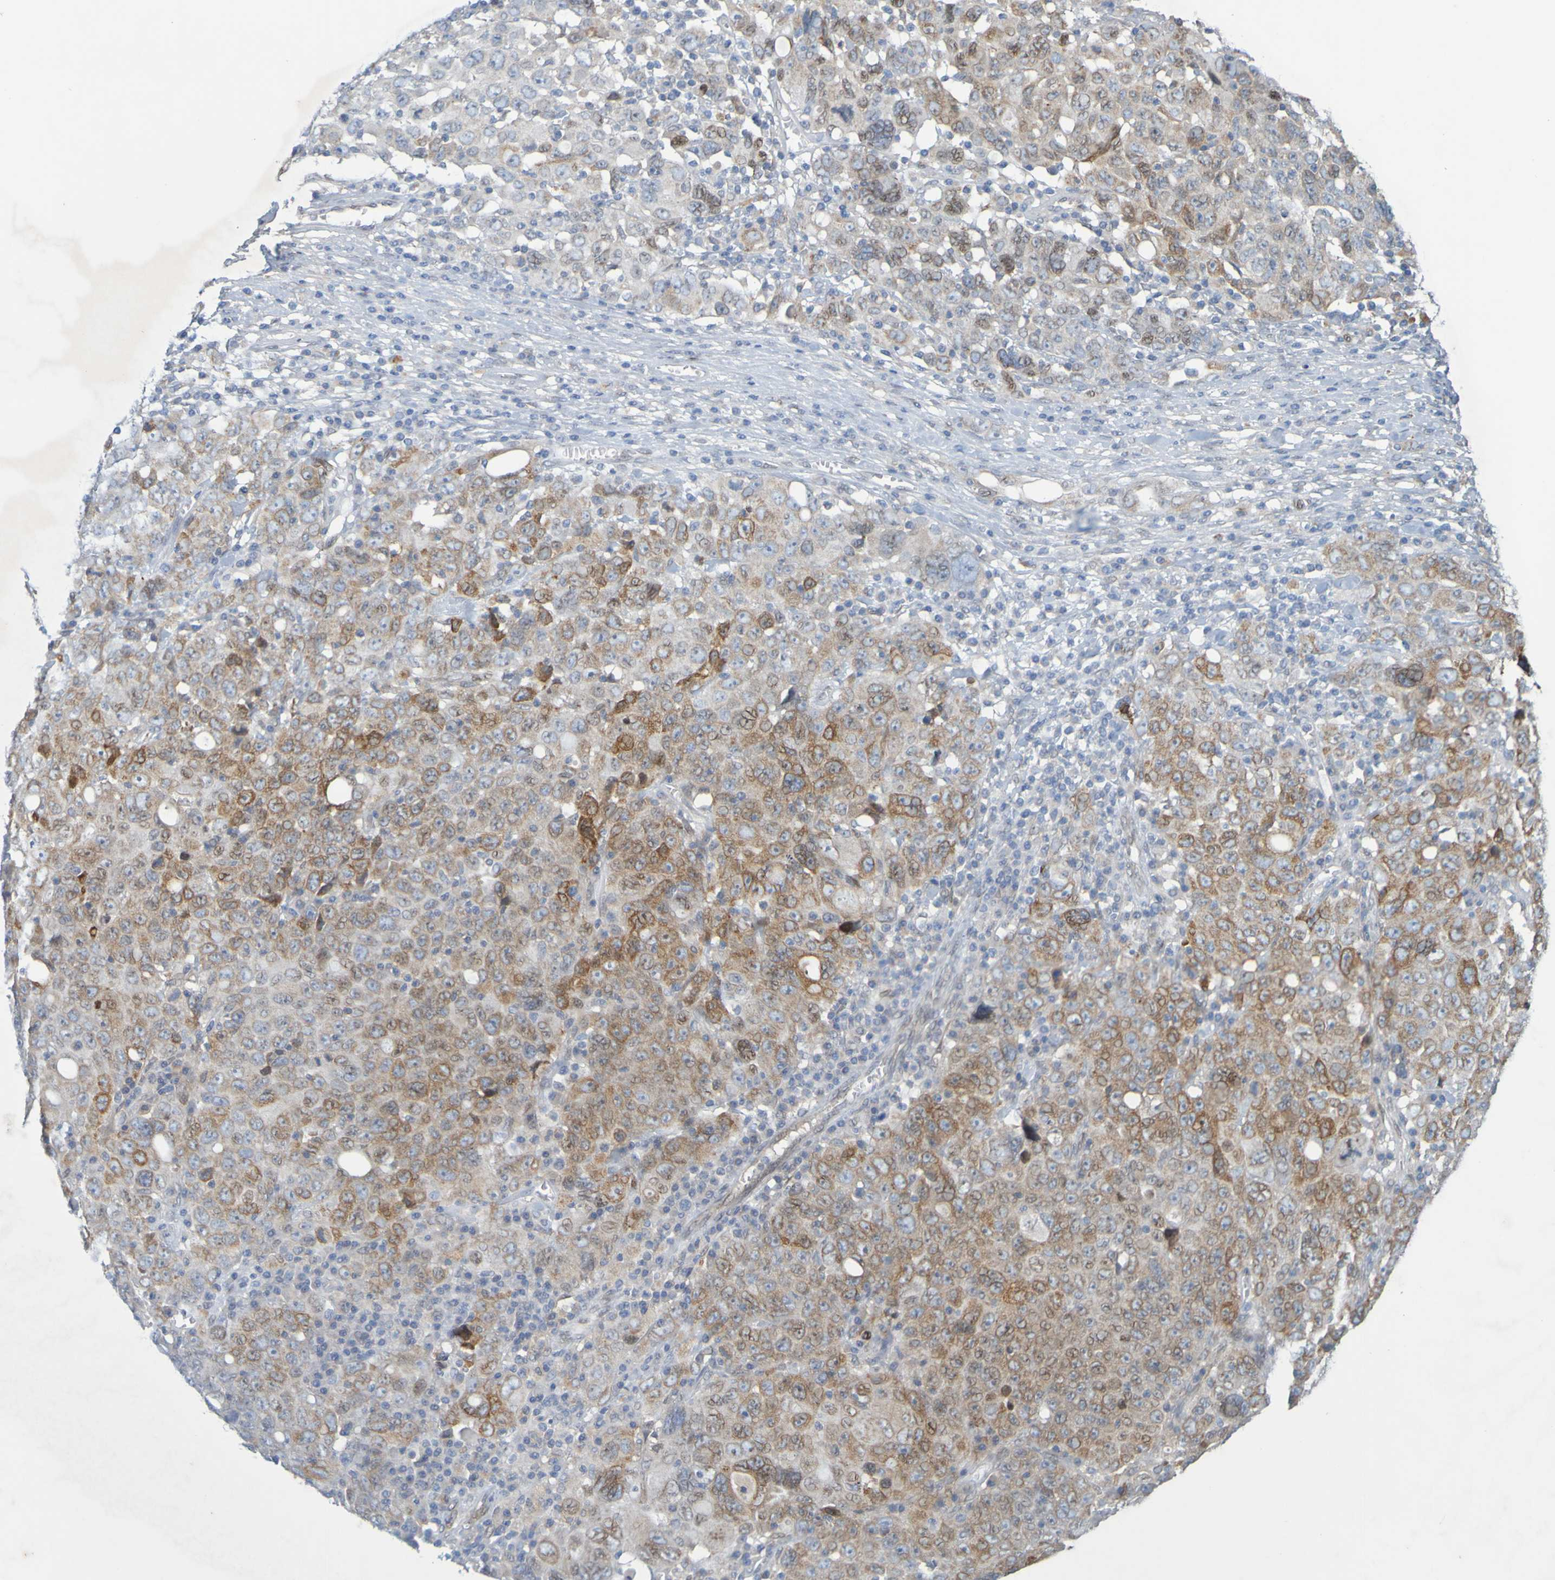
{"staining": {"intensity": "moderate", "quantity": ">75%", "location": "nuclear"}, "tissue": "ovarian cancer", "cell_type": "Tumor cells", "image_type": "cancer", "snomed": [{"axis": "morphology", "description": "Carcinoma, endometroid"}, {"axis": "topography", "description": "Ovary"}], "caption": "This is a photomicrograph of immunohistochemistry (IHC) staining of ovarian endometroid carcinoma, which shows moderate staining in the nuclear of tumor cells.", "gene": "MAG", "patient": {"sex": "female", "age": 62}}